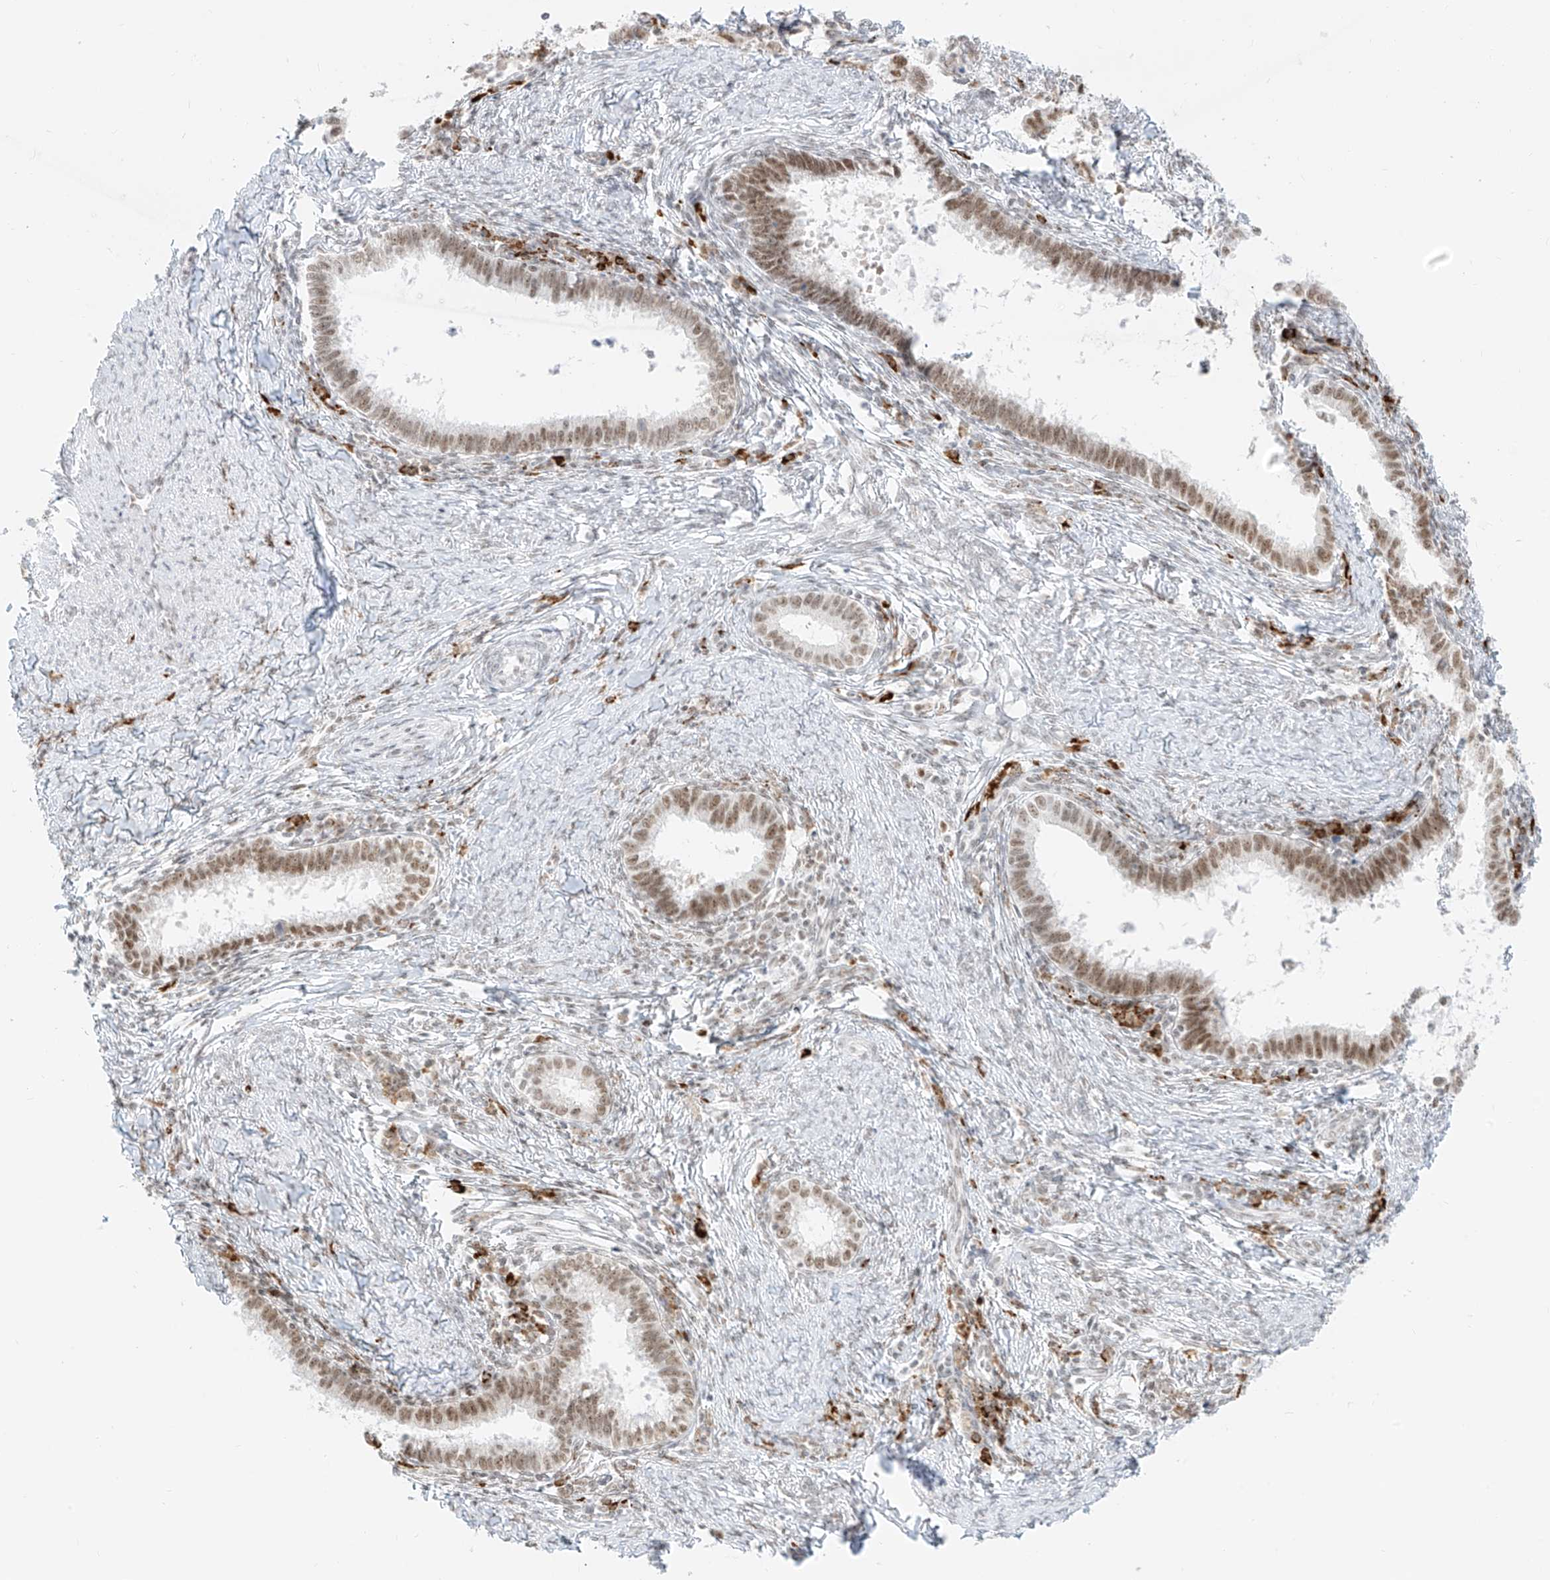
{"staining": {"intensity": "moderate", "quantity": ">75%", "location": "nuclear"}, "tissue": "cervical cancer", "cell_type": "Tumor cells", "image_type": "cancer", "snomed": [{"axis": "morphology", "description": "Adenocarcinoma, NOS"}, {"axis": "topography", "description": "Cervix"}], "caption": "Human cervical cancer stained with a brown dye exhibits moderate nuclear positive staining in approximately >75% of tumor cells.", "gene": "SUPT5H", "patient": {"sex": "female", "age": 36}}